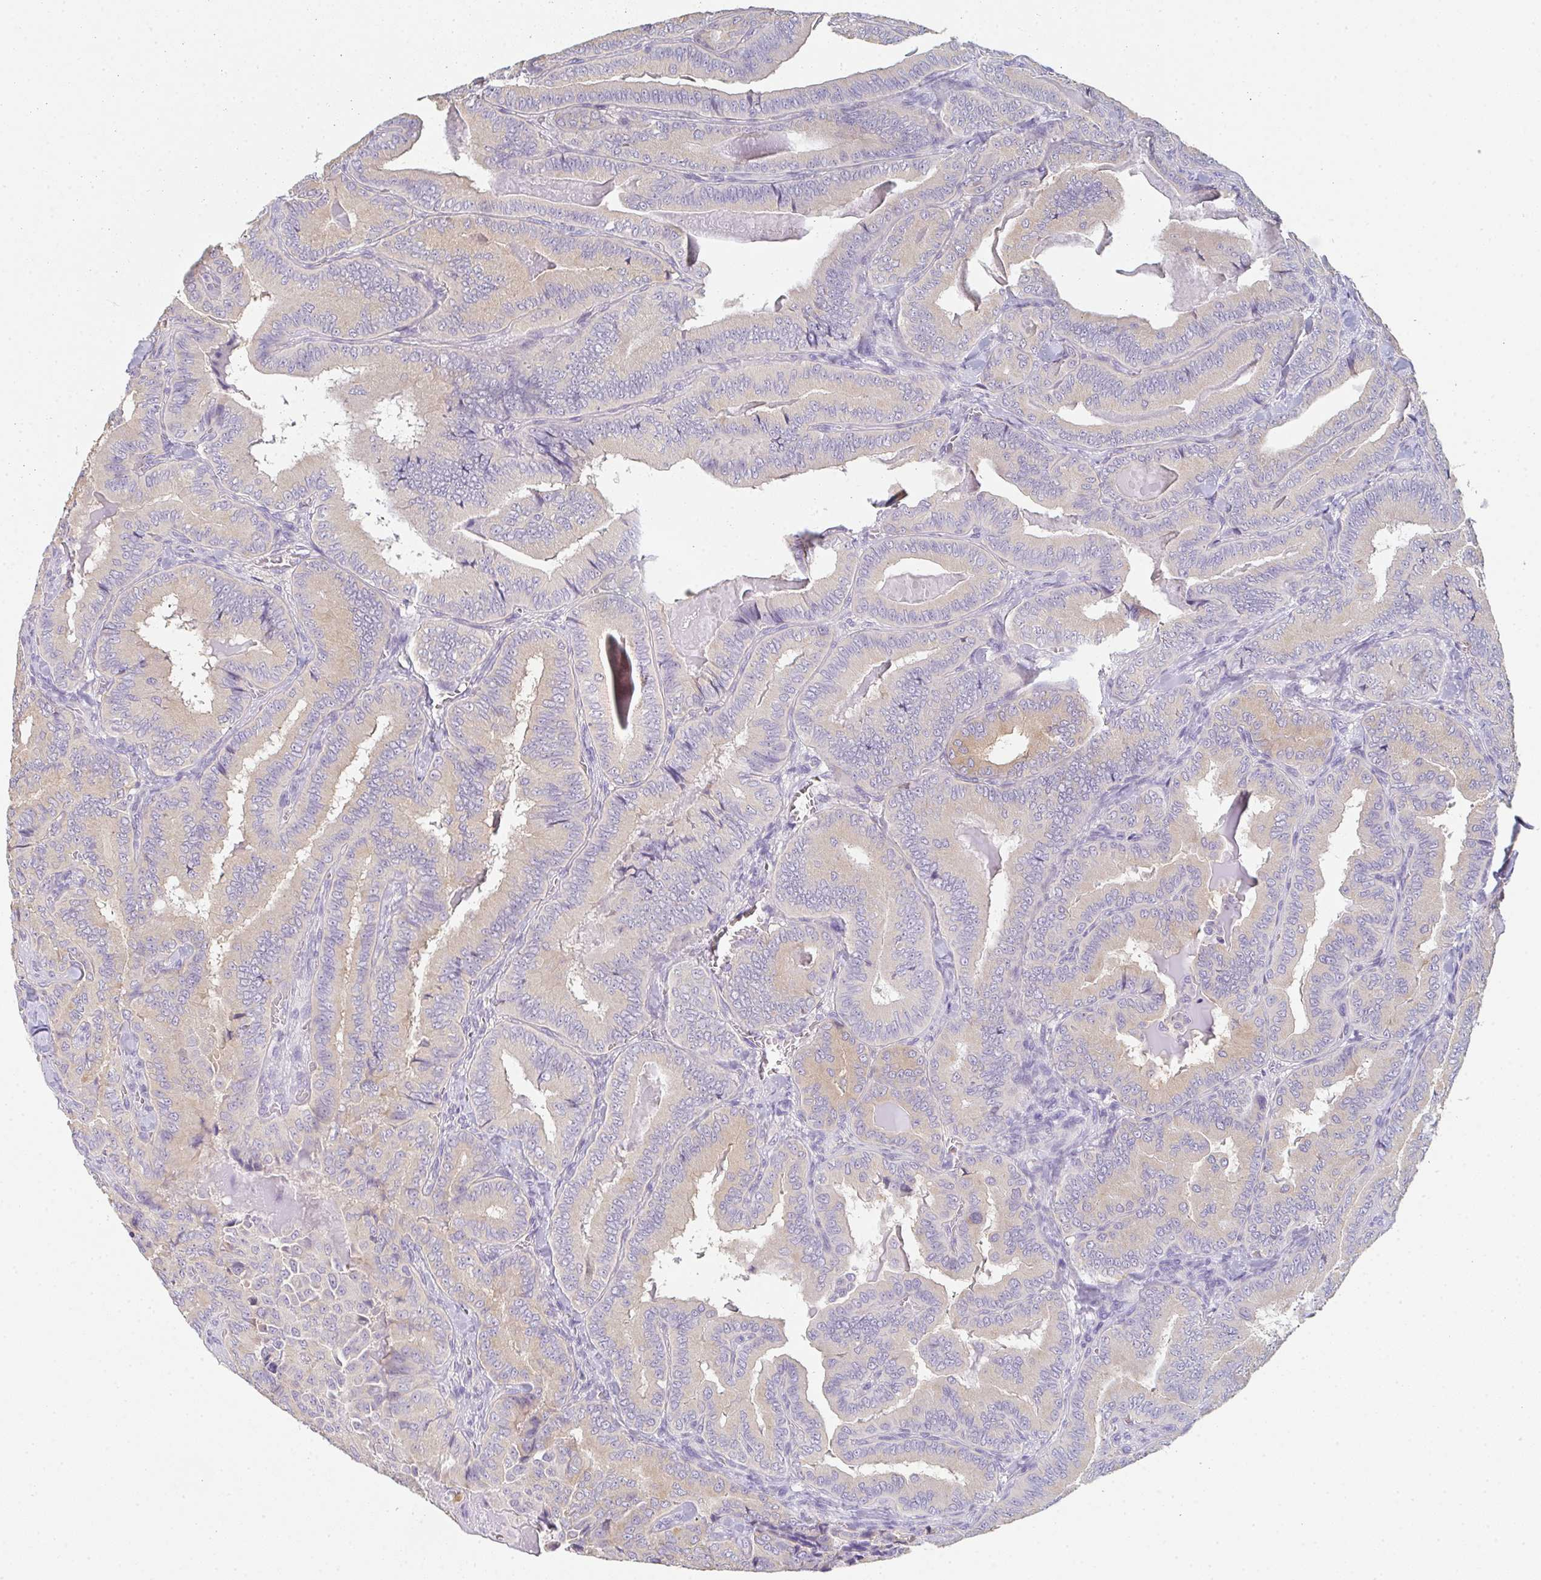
{"staining": {"intensity": "weak", "quantity": "<25%", "location": "cytoplasmic/membranous"}, "tissue": "thyroid cancer", "cell_type": "Tumor cells", "image_type": "cancer", "snomed": [{"axis": "morphology", "description": "Papillary adenocarcinoma, NOS"}, {"axis": "topography", "description": "Thyroid gland"}], "caption": "Immunohistochemistry (IHC) histopathology image of neoplastic tissue: thyroid papillary adenocarcinoma stained with DAB (3,3'-diaminobenzidine) exhibits no significant protein staining in tumor cells.", "gene": "ZNF215", "patient": {"sex": "male", "age": 61}}